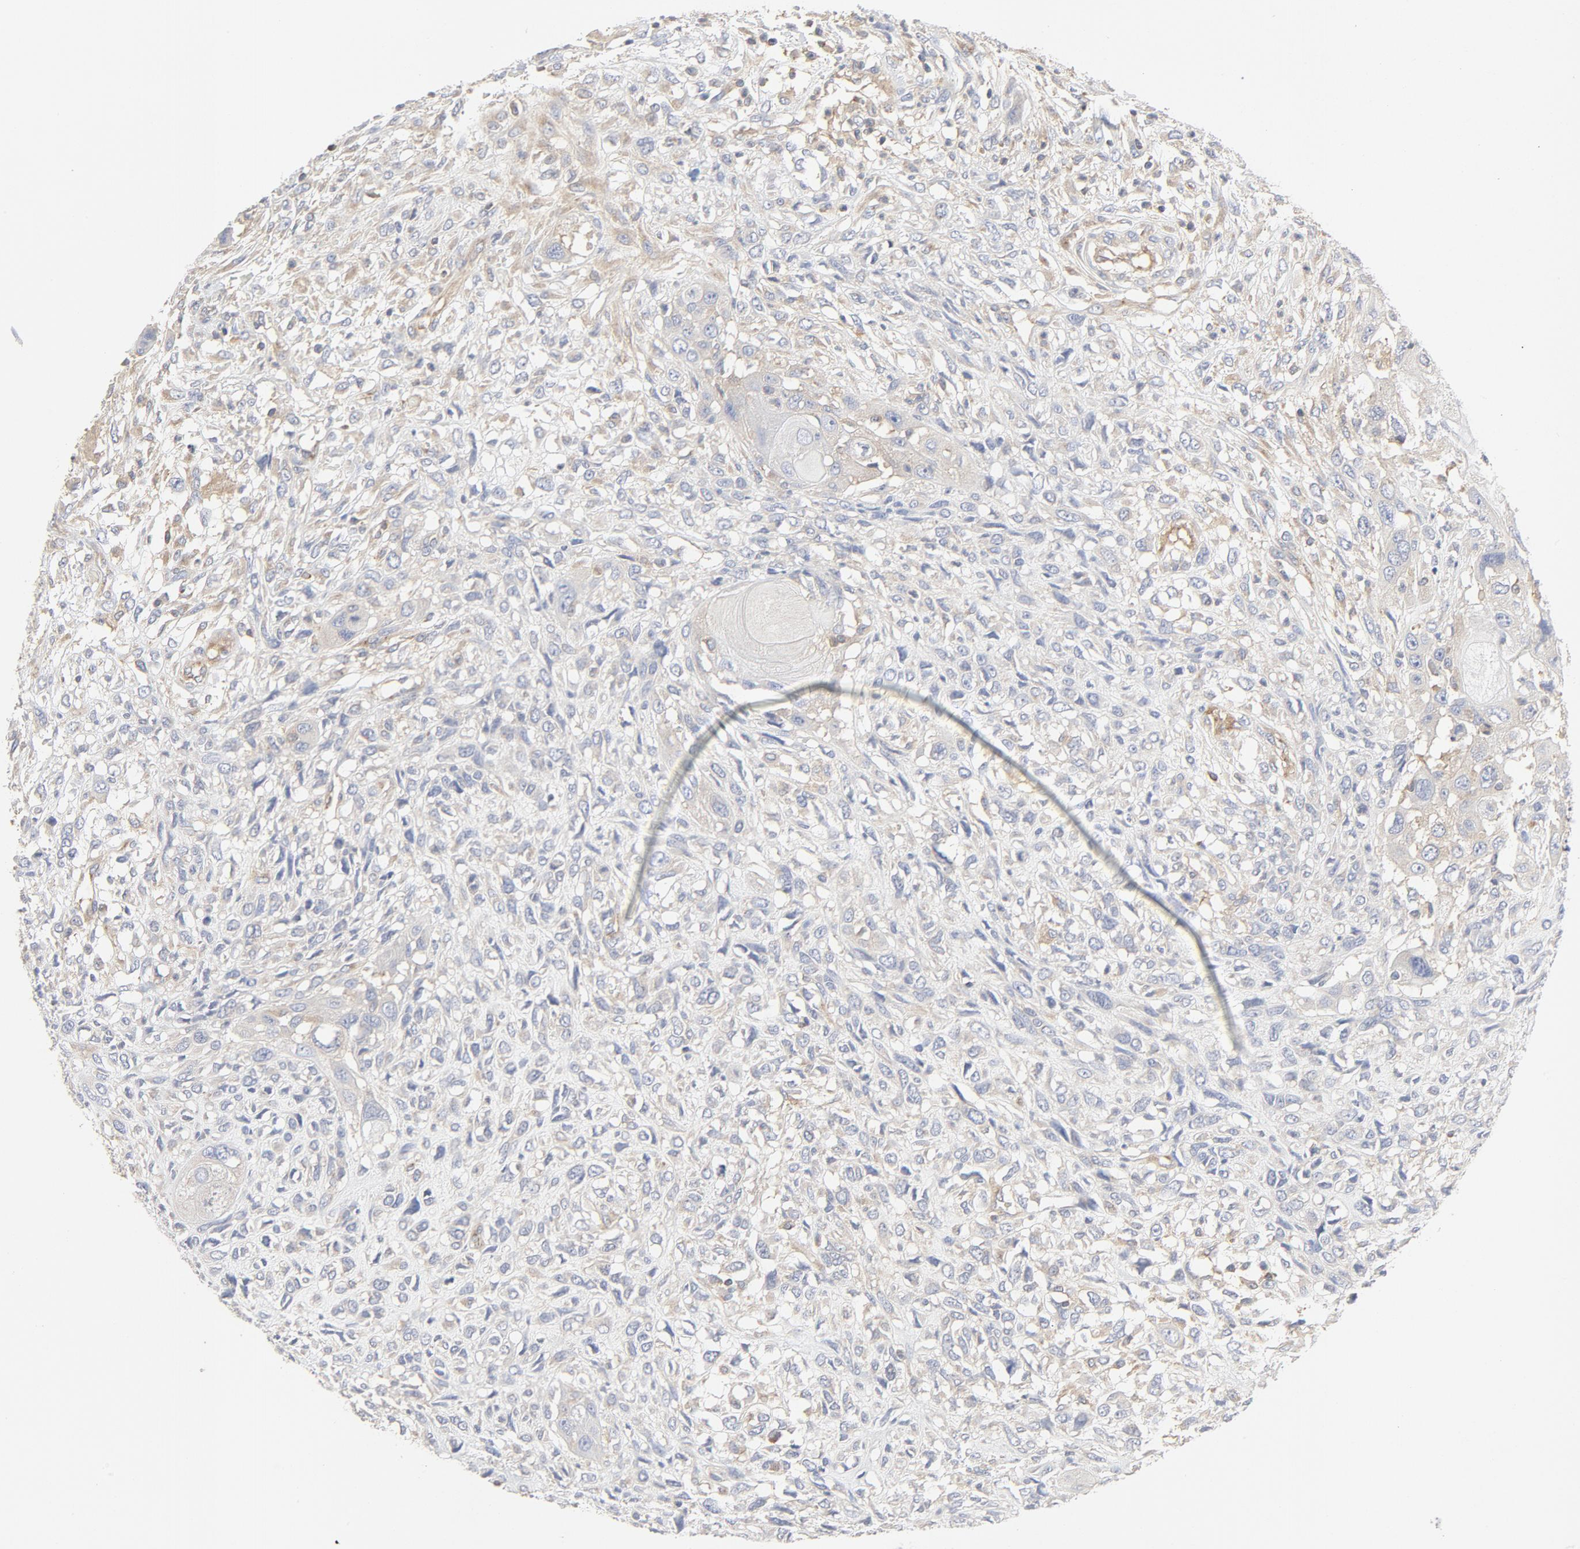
{"staining": {"intensity": "weak", "quantity": "25%-75%", "location": "cytoplasmic/membranous"}, "tissue": "head and neck cancer", "cell_type": "Tumor cells", "image_type": "cancer", "snomed": [{"axis": "morphology", "description": "Neoplasm, malignant, NOS"}, {"axis": "topography", "description": "Salivary gland"}, {"axis": "topography", "description": "Head-Neck"}], "caption": "Immunohistochemical staining of head and neck cancer (malignant neoplasm) displays weak cytoplasmic/membranous protein expression in approximately 25%-75% of tumor cells.", "gene": "RABEP1", "patient": {"sex": "male", "age": 43}}